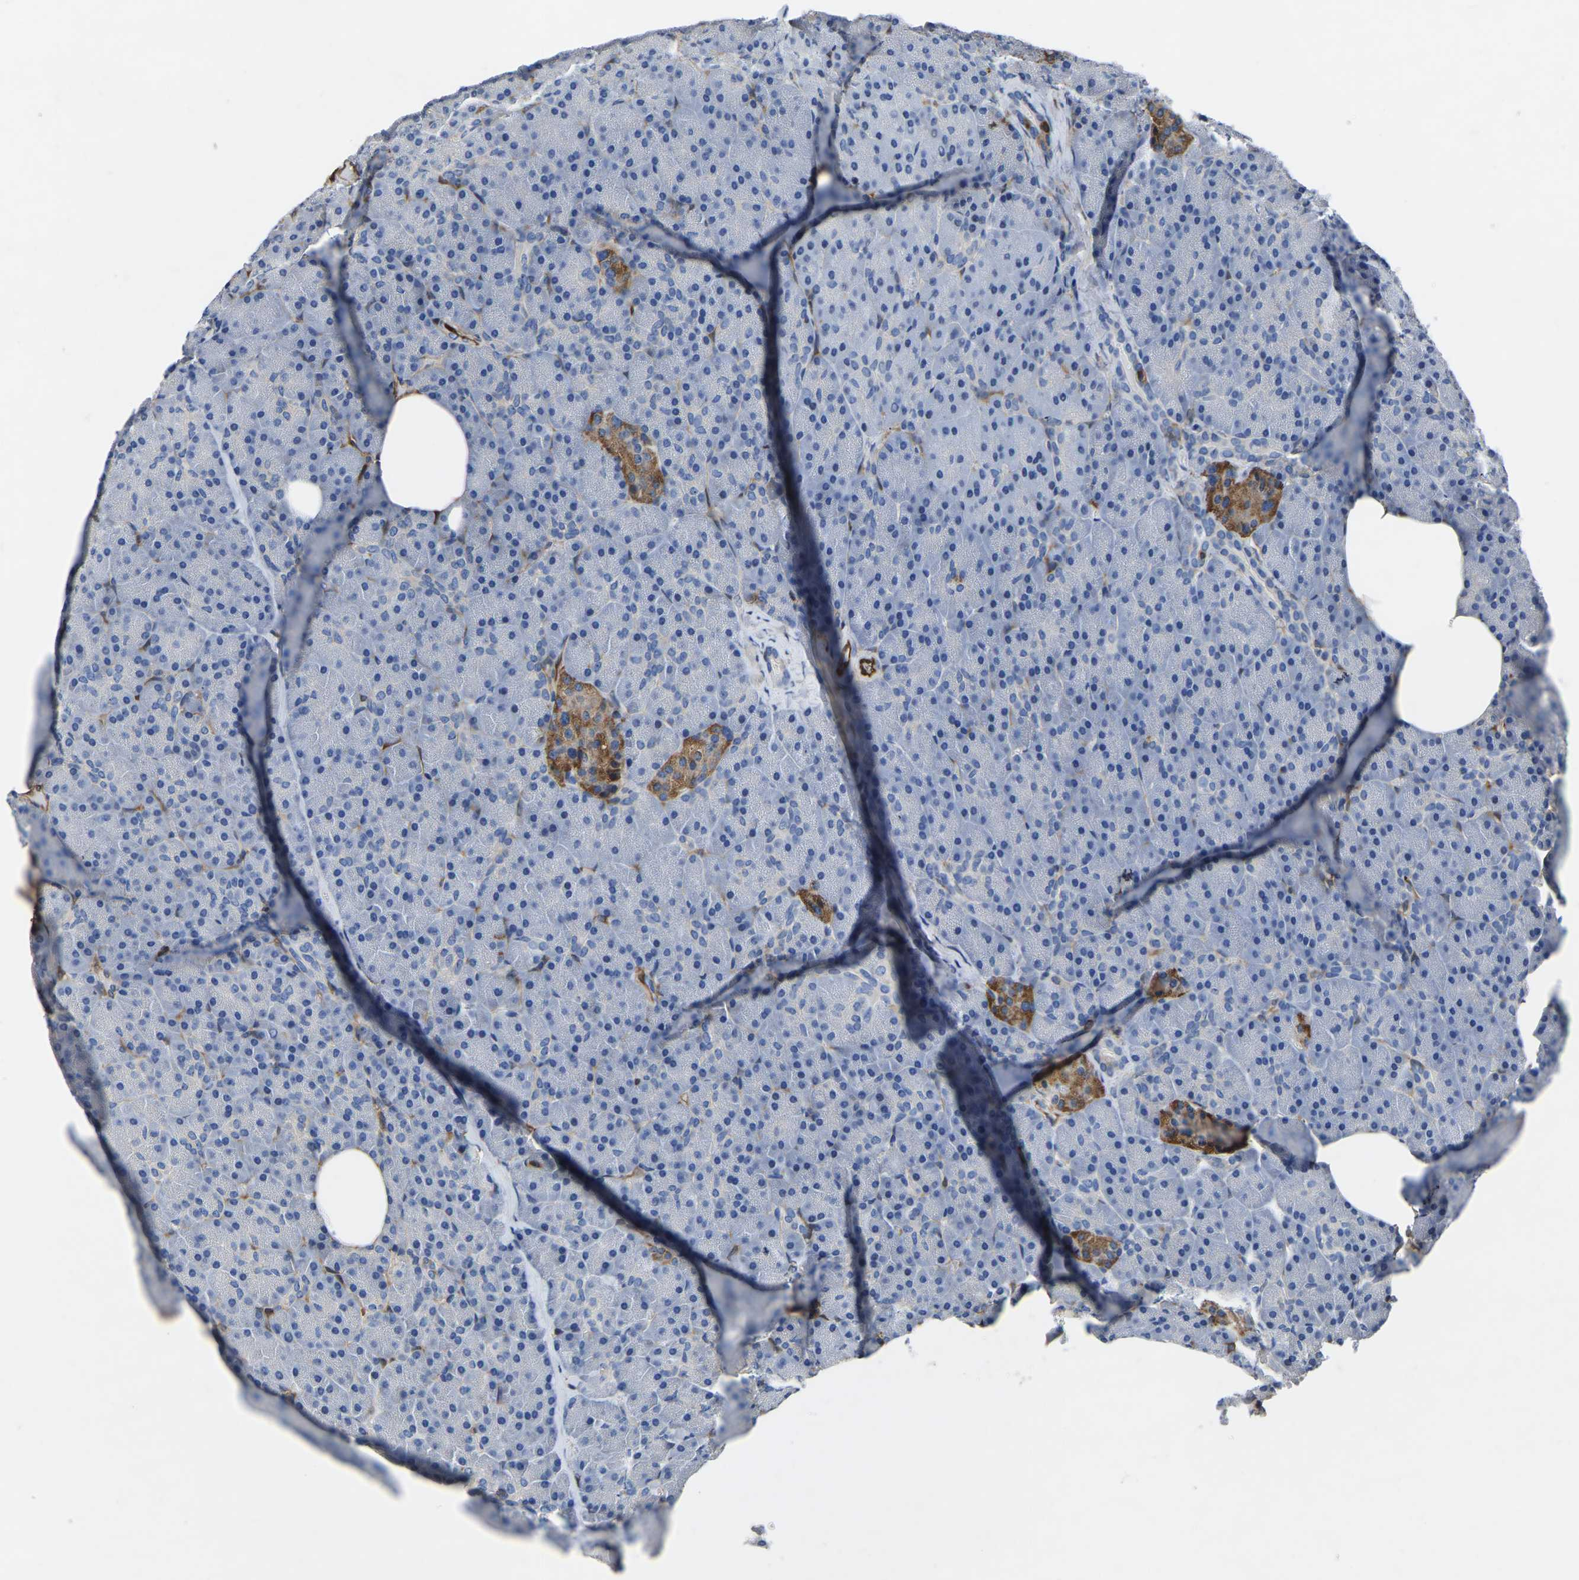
{"staining": {"intensity": "negative", "quantity": "none", "location": "none"}, "tissue": "pancreas", "cell_type": "Exocrine glandular cells", "image_type": "normal", "snomed": [{"axis": "morphology", "description": "Normal tissue, NOS"}, {"axis": "topography", "description": "Pancreas"}], "caption": "IHC histopathology image of unremarkable pancreas: human pancreas stained with DAB (3,3'-diaminobenzidine) demonstrates no significant protein staining in exocrine glandular cells.", "gene": "ATG2B", "patient": {"sex": "female", "age": 35}}